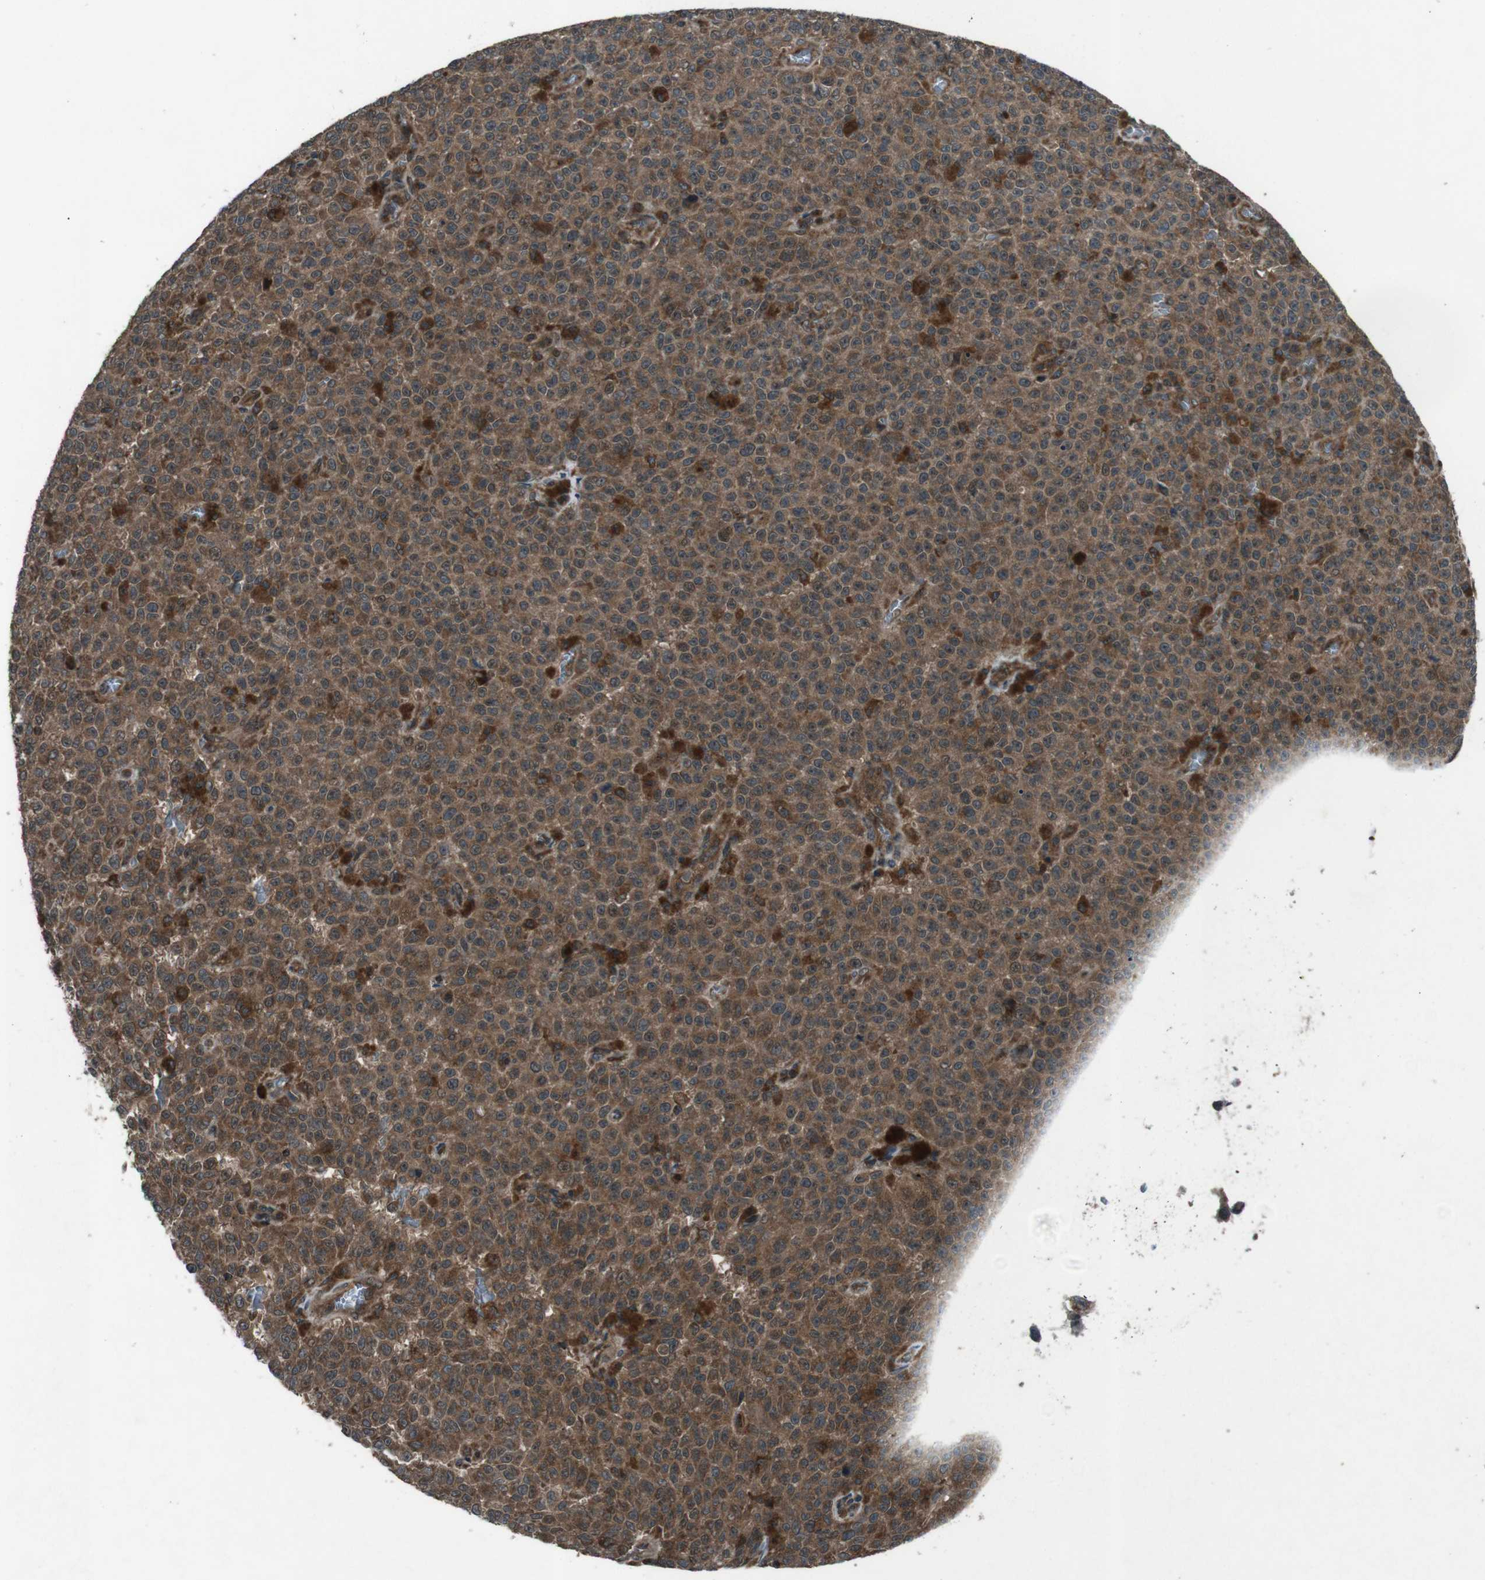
{"staining": {"intensity": "moderate", "quantity": ">75%", "location": "cytoplasmic/membranous"}, "tissue": "melanoma", "cell_type": "Tumor cells", "image_type": "cancer", "snomed": [{"axis": "morphology", "description": "Malignant melanoma, NOS"}, {"axis": "topography", "description": "Skin"}], "caption": "Tumor cells show moderate cytoplasmic/membranous positivity in about >75% of cells in melanoma. (DAB (3,3'-diaminobenzidine) = brown stain, brightfield microscopy at high magnification).", "gene": "SLC27A4", "patient": {"sex": "female", "age": 82}}